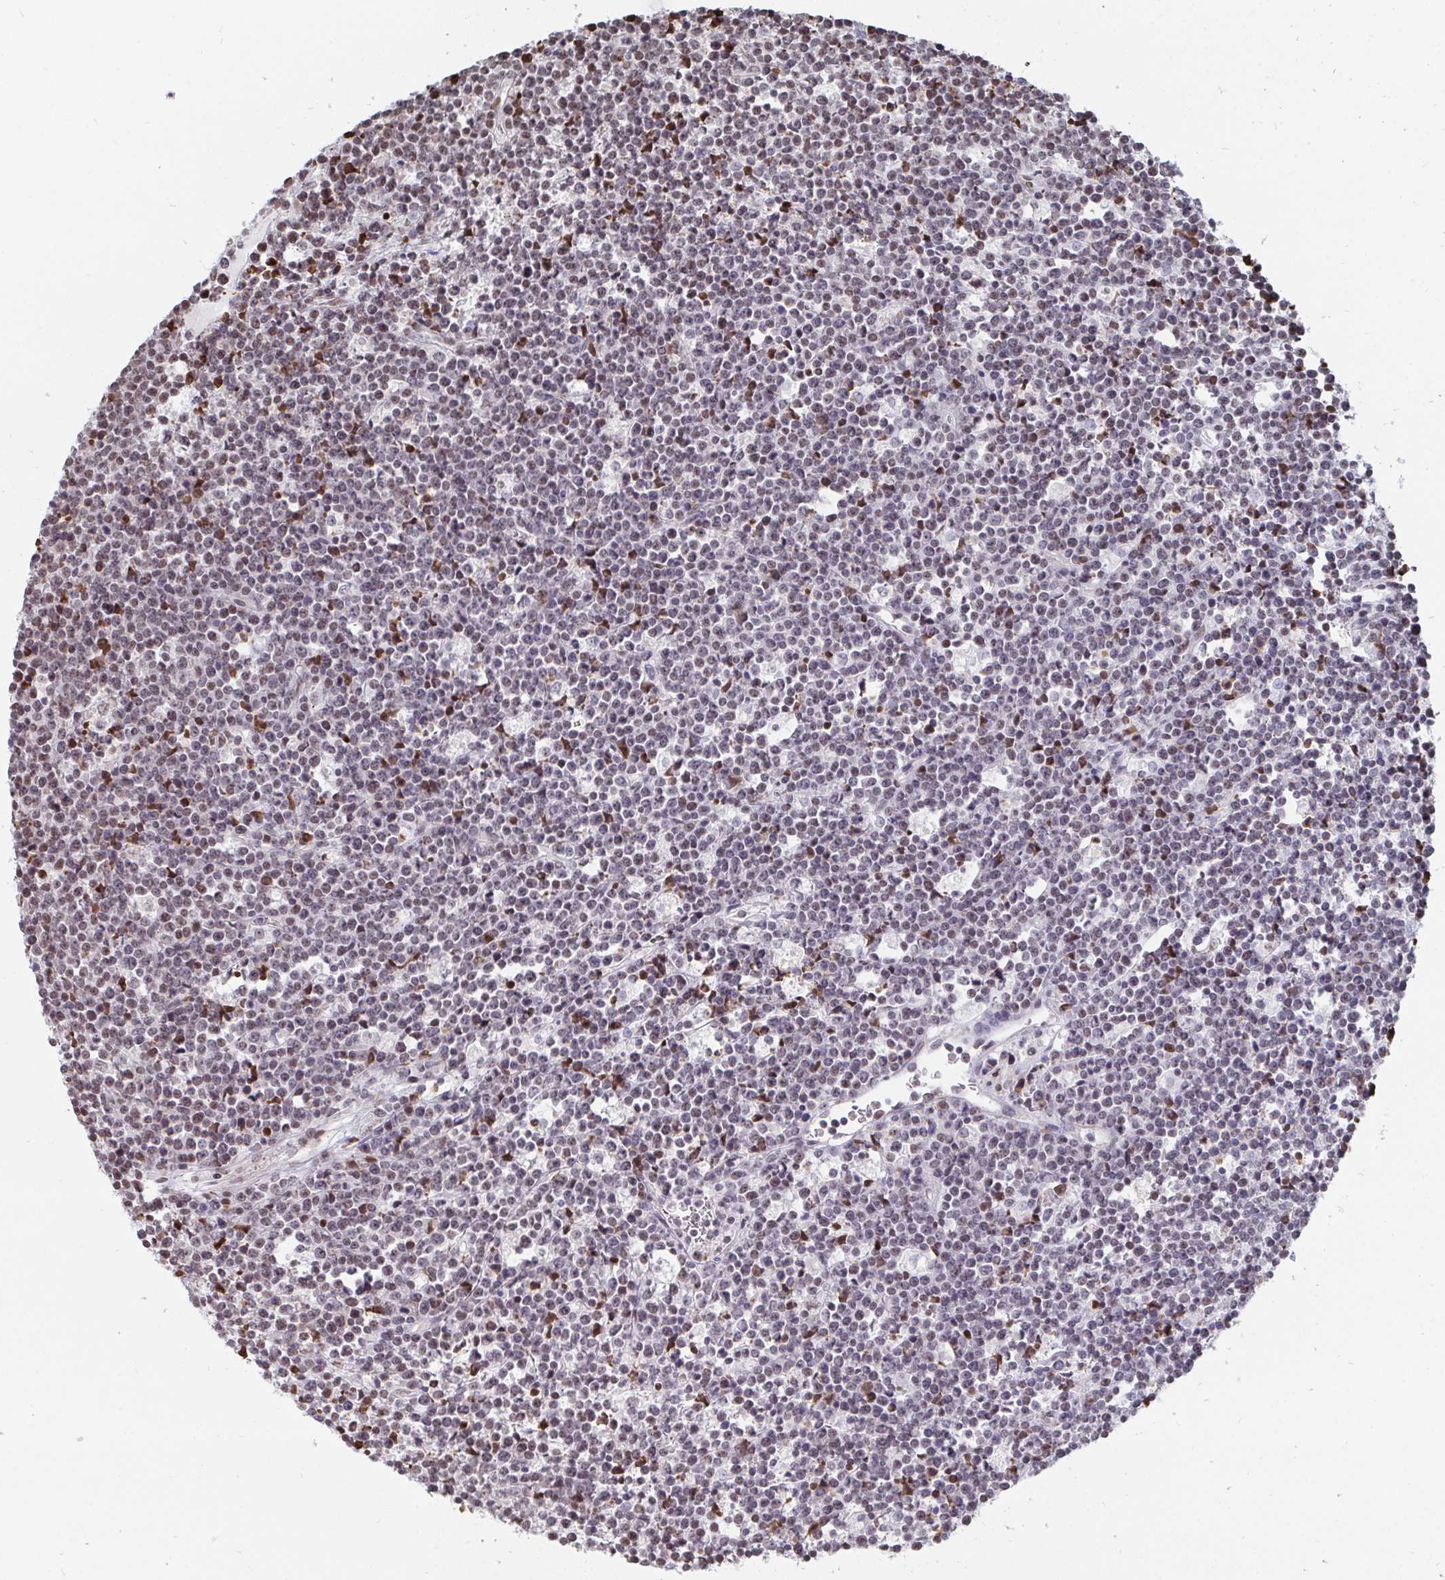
{"staining": {"intensity": "weak", "quantity": "25%-75%", "location": "nuclear"}, "tissue": "lymphoma", "cell_type": "Tumor cells", "image_type": "cancer", "snomed": [{"axis": "morphology", "description": "Malignant lymphoma, non-Hodgkin's type, High grade"}, {"axis": "topography", "description": "Ovary"}], "caption": "Protein expression analysis of lymphoma demonstrates weak nuclear positivity in about 25%-75% of tumor cells.", "gene": "TRIP12", "patient": {"sex": "female", "age": 56}}